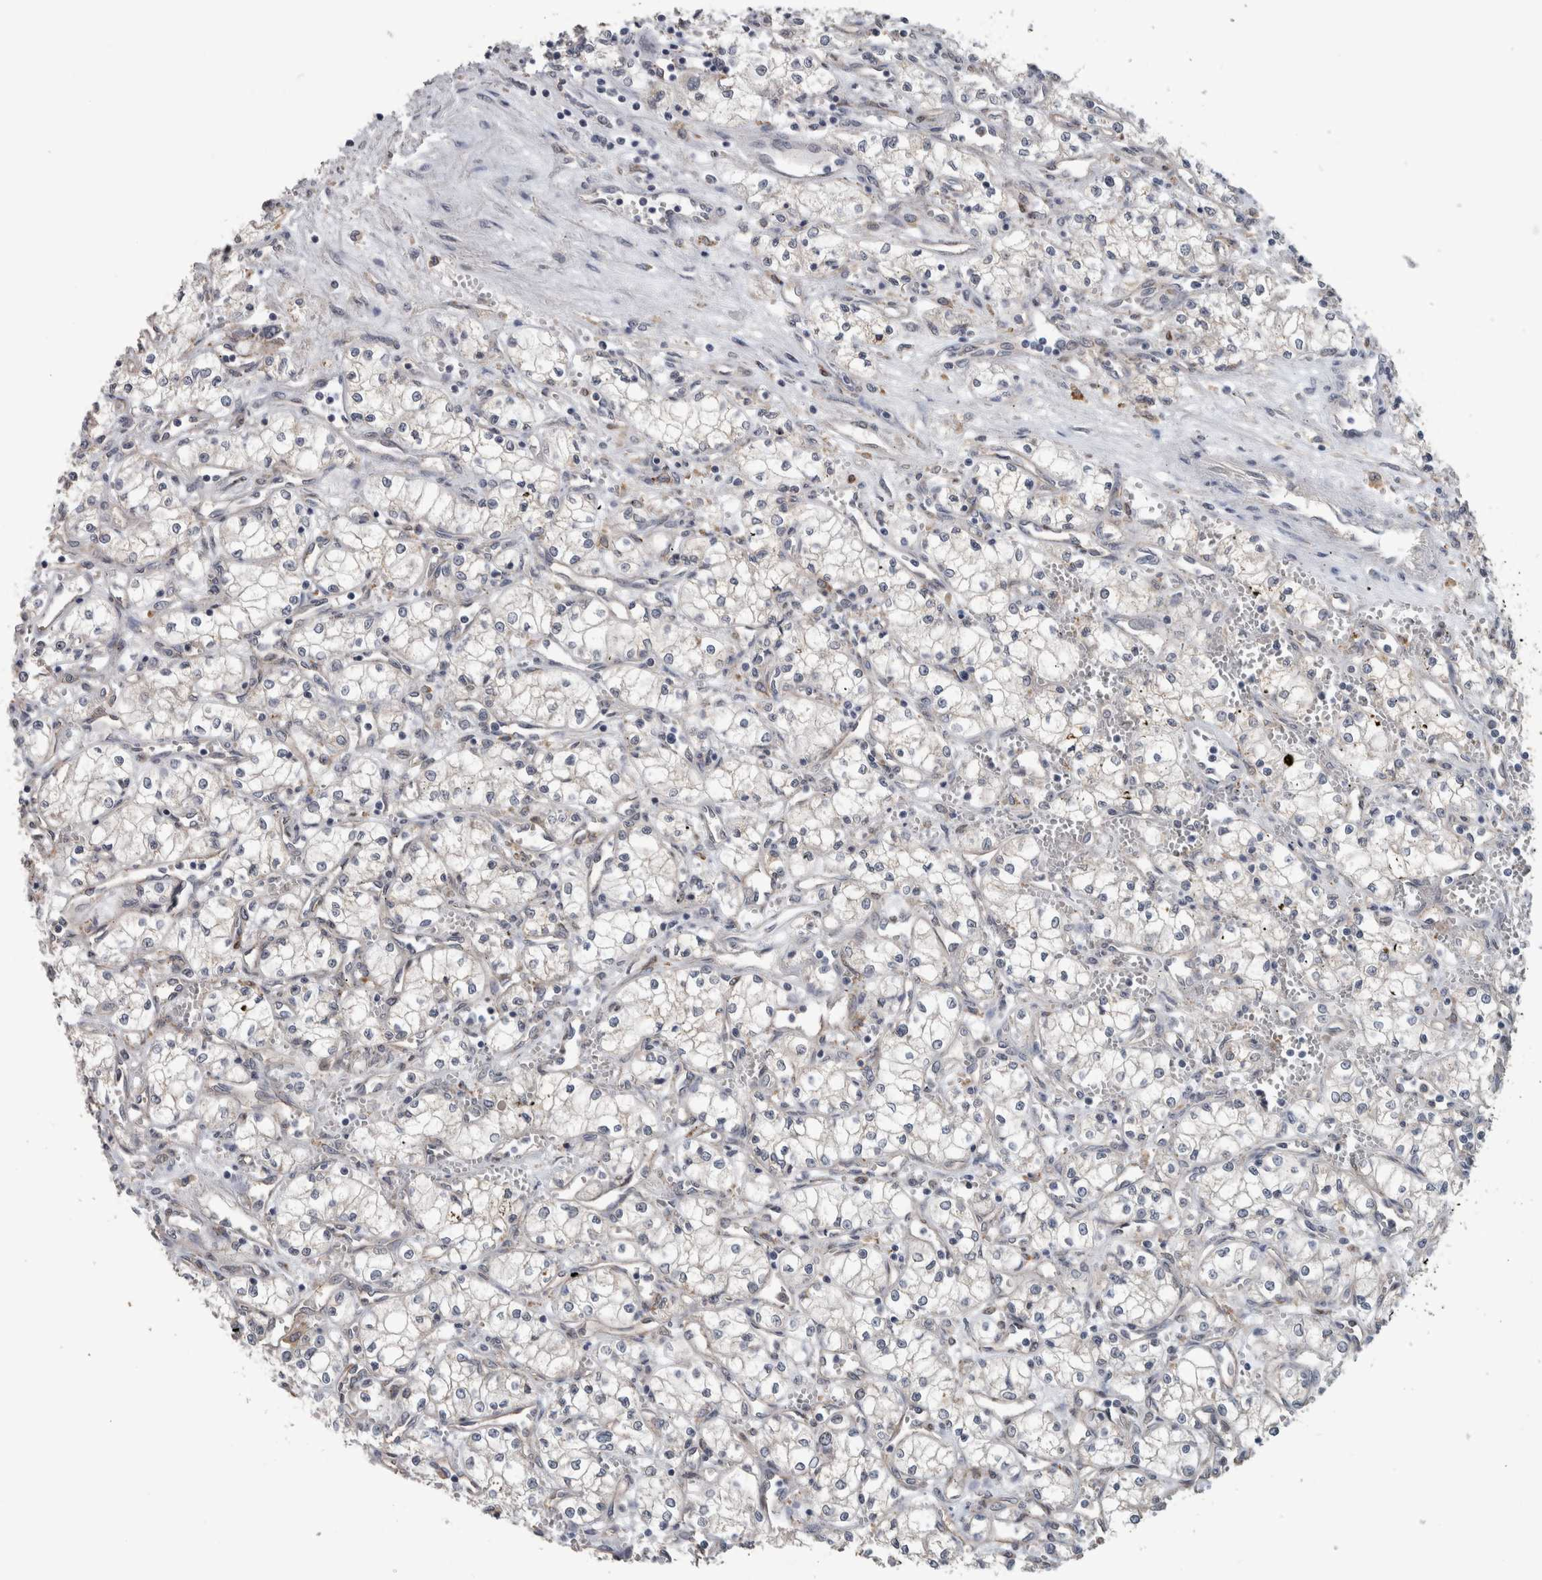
{"staining": {"intensity": "negative", "quantity": "none", "location": "none"}, "tissue": "renal cancer", "cell_type": "Tumor cells", "image_type": "cancer", "snomed": [{"axis": "morphology", "description": "Adenocarcinoma, NOS"}, {"axis": "topography", "description": "Kidney"}], "caption": "DAB immunohistochemical staining of human renal cancer reveals no significant expression in tumor cells.", "gene": "PRXL2A", "patient": {"sex": "male", "age": 59}}